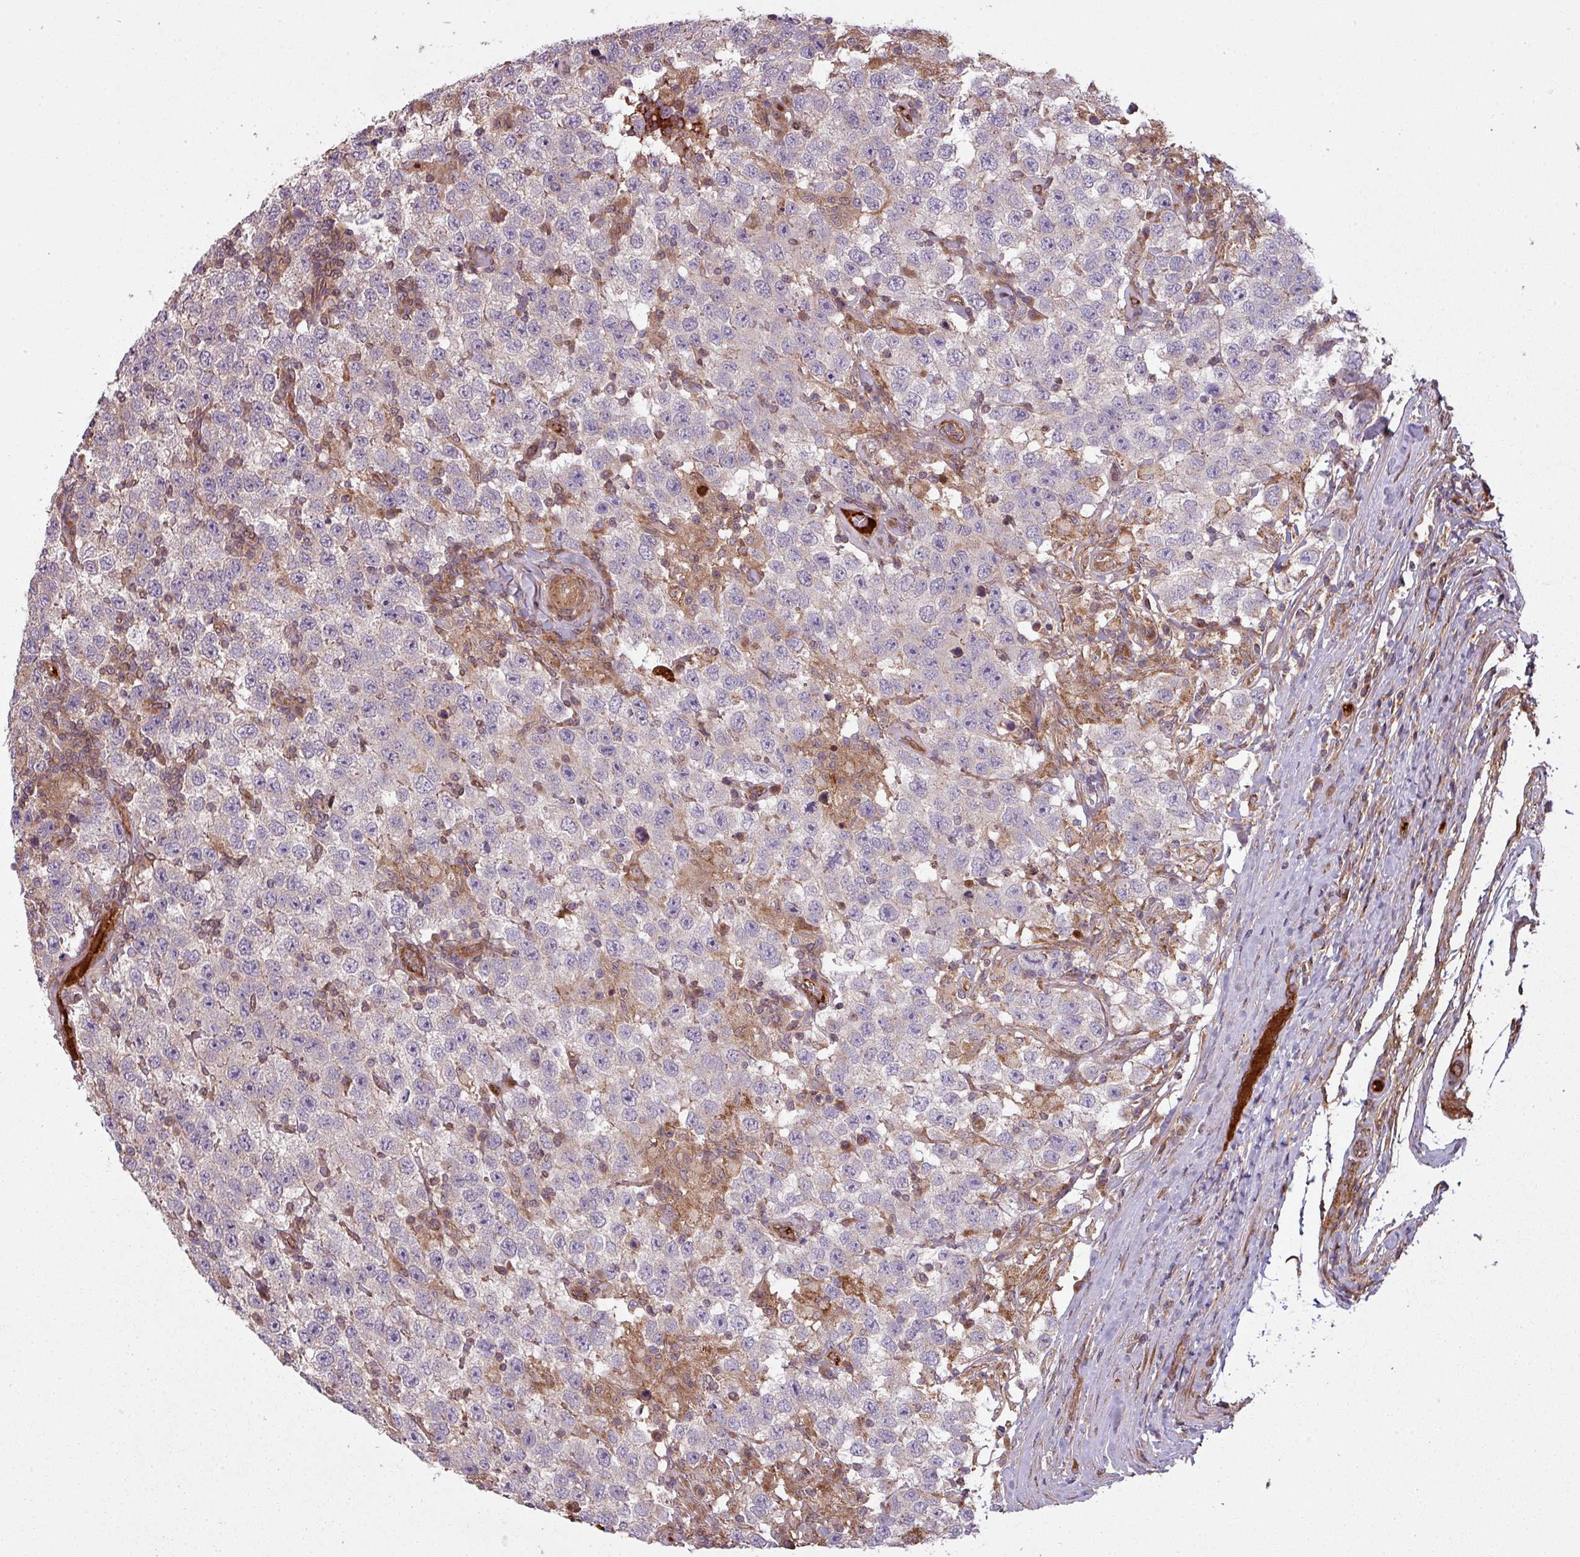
{"staining": {"intensity": "negative", "quantity": "none", "location": "none"}, "tissue": "testis cancer", "cell_type": "Tumor cells", "image_type": "cancer", "snomed": [{"axis": "morphology", "description": "Seminoma, NOS"}, {"axis": "topography", "description": "Testis"}], "caption": "Tumor cells are negative for protein expression in human testis cancer.", "gene": "SNRNP25", "patient": {"sex": "male", "age": 41}}